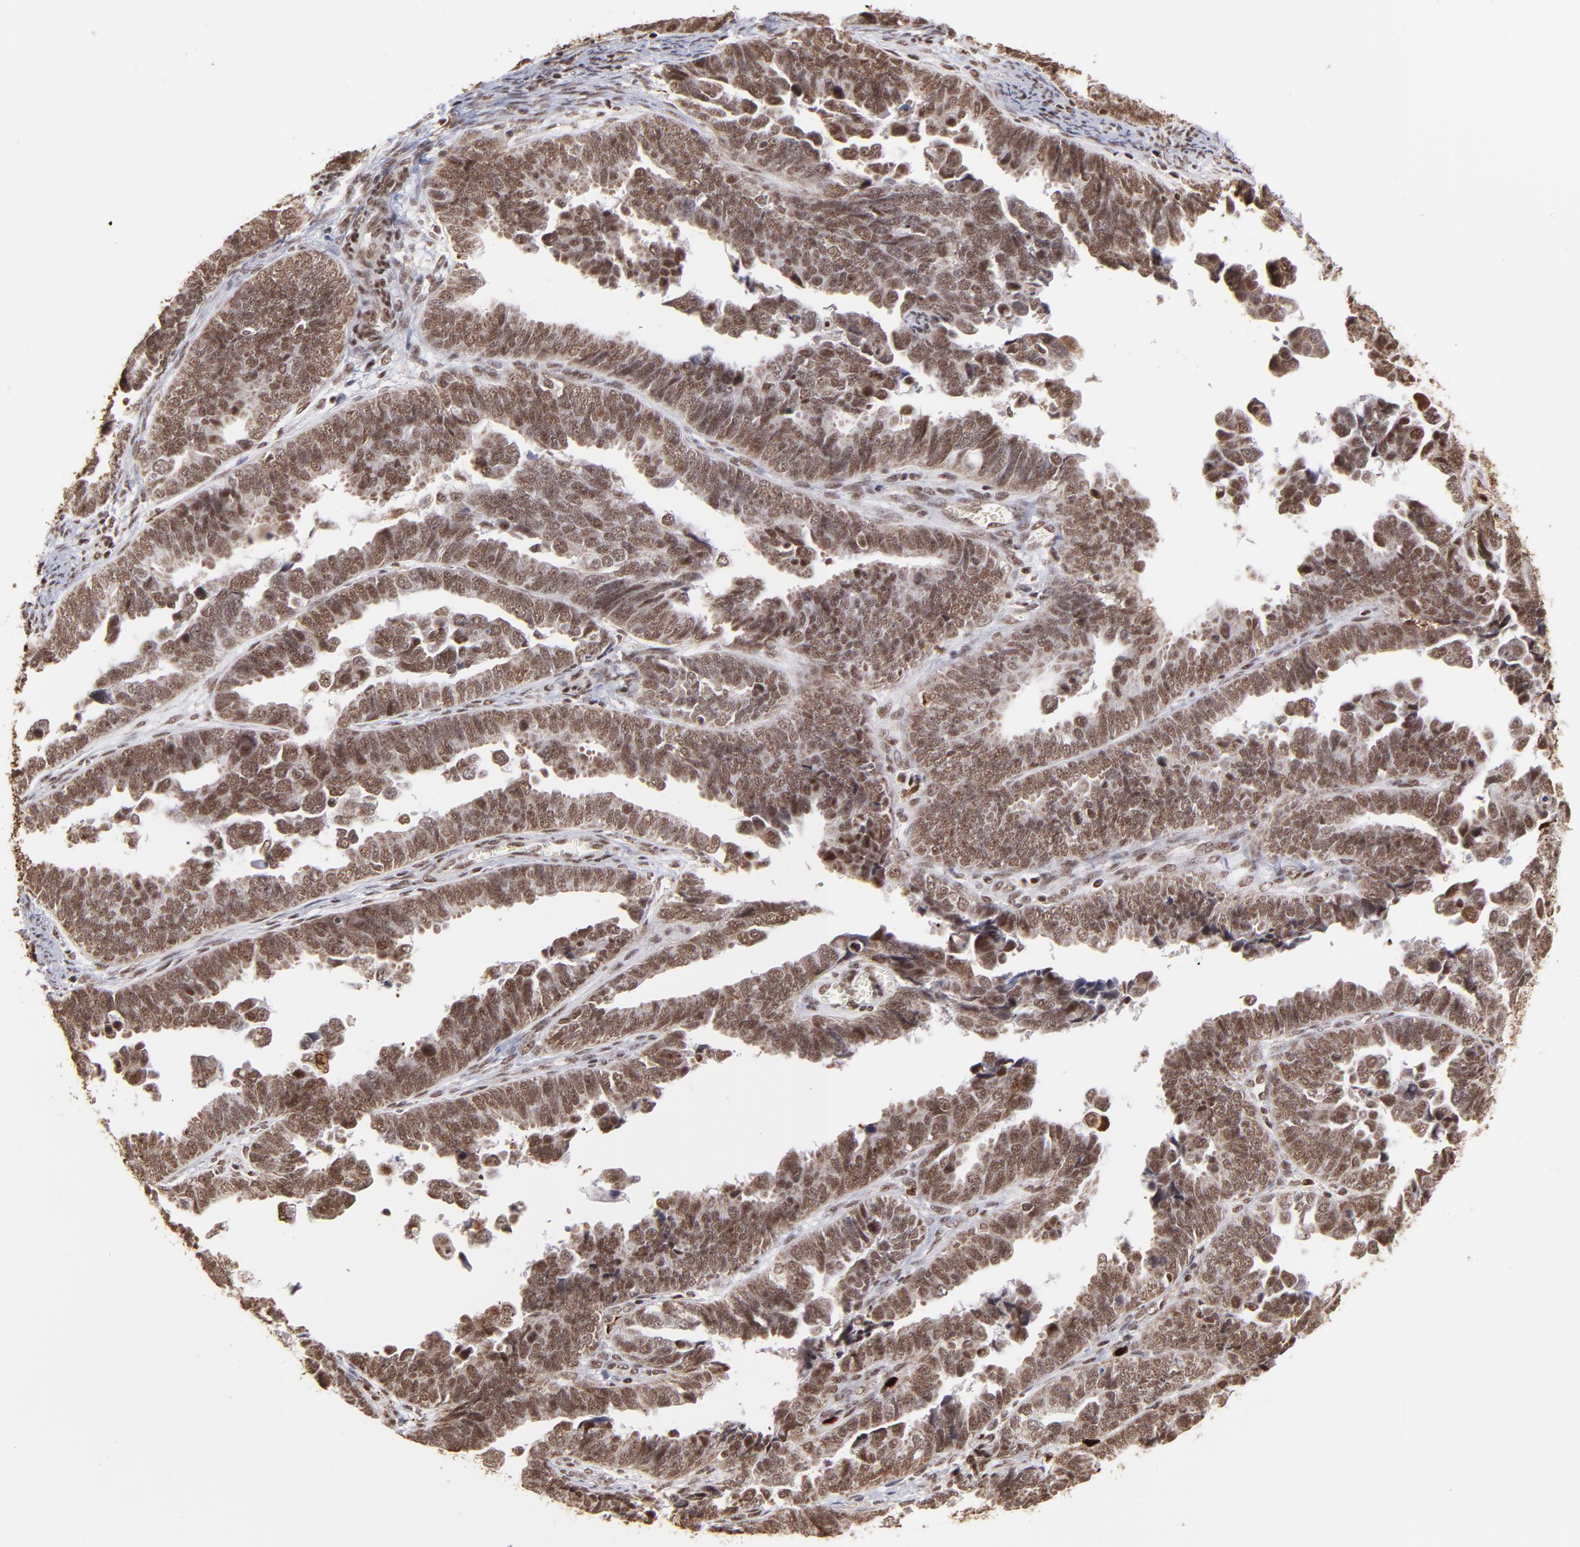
{"staining": {"intensity": "moderate", "quantity": ">75%", "location": "cytoplasmic/membranous,nuclear"}, "tissue": "endometrial cancer", "cell_type": "Tumor cells", "image_type": "cancer", "snomed": [{"axis": "morphology", "description": "Adenocarcinoma, NOS"}, {"axis": "topography", "description": "Endometrium"}], "caption": "Endometrial cancer stained with immunohistochemistry (IHC) shows moderate cytoplasmic/membranous and nuclear staining in approximately >75% of tumor cells. (DAB IHC, brown staining for protein, blue staining for nuclei).", "gene": "ZFX", "patient": {"sex": "female", "age": 75}}